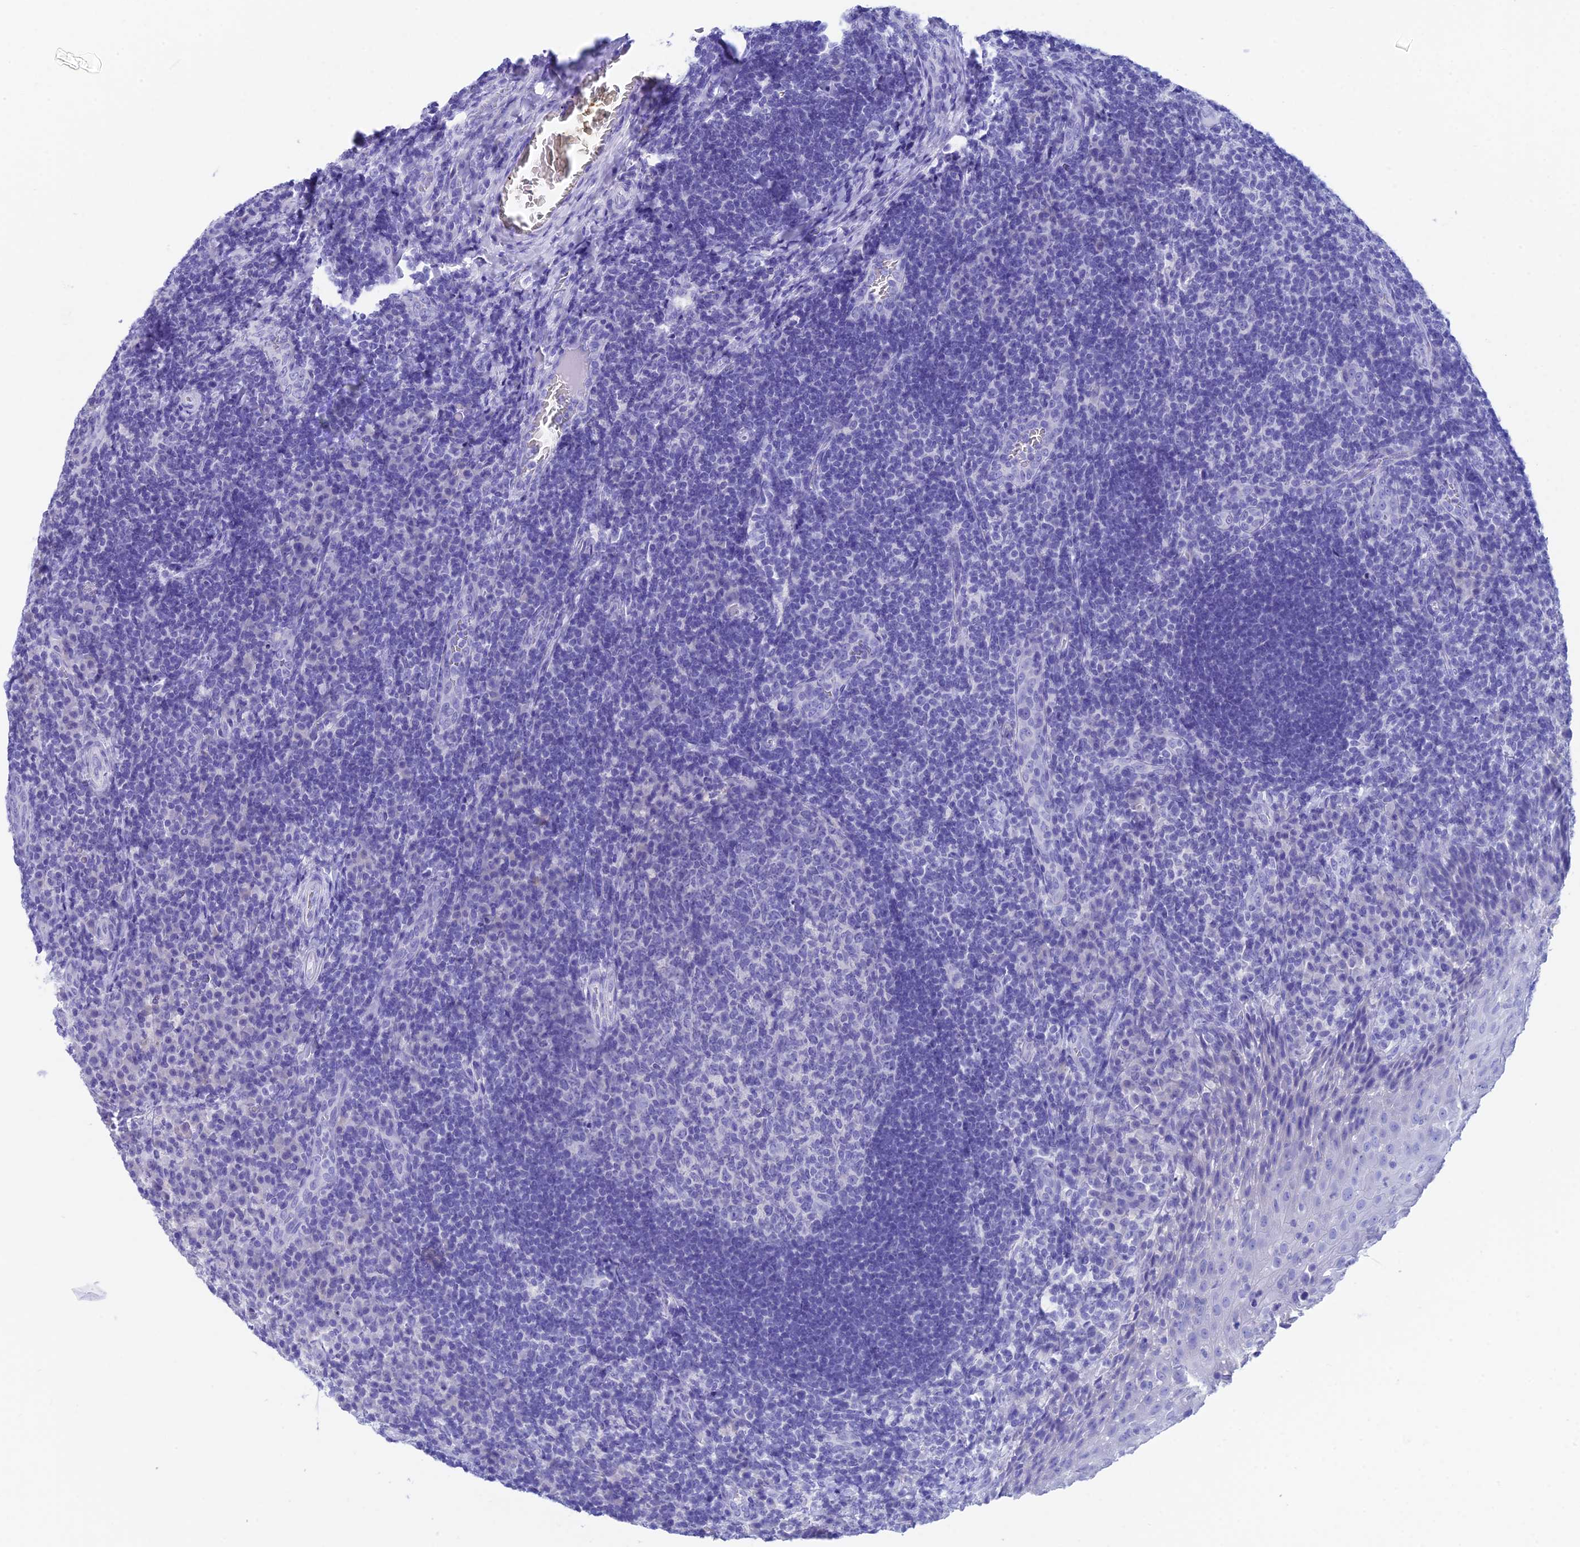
{"staining": {"intensity": "negative", "quantity": "none", "location": "none"}, "tissue": "tonsil", "cell_type": "Germinal center cells", "image_type": "normal", "snomed": [{"axis": "morphology", "description": "Normal tissue, NOS"}, {"axis": "topography", "description": "Tonsil"}], "caption": "Image shows no protein positivity in germinal center cells of unremarkable tonsil.", "gene": "REG1A", "patient": {"sex": "male", "age": 17}}